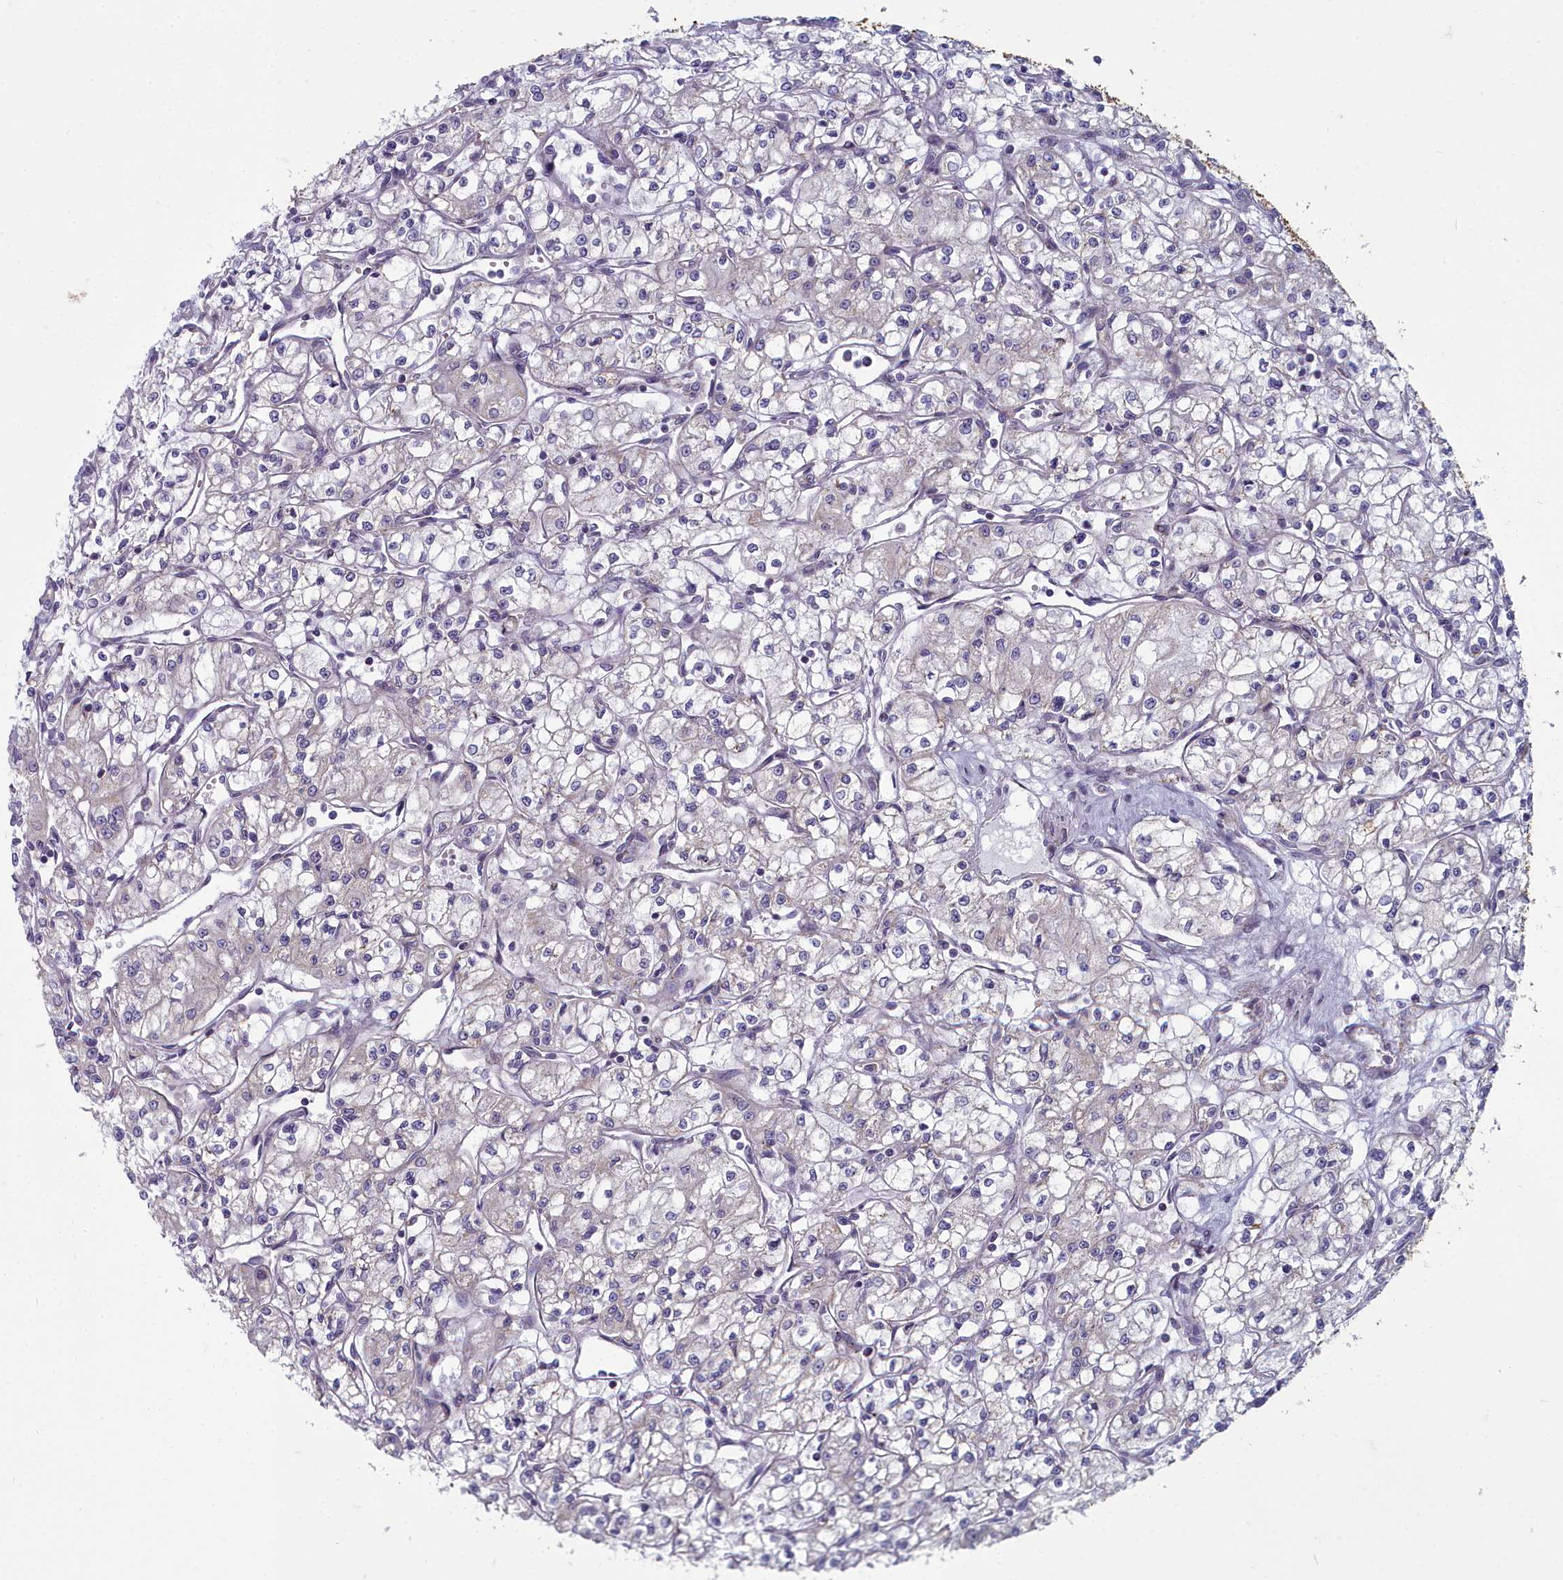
{"staining": {"intensity": "negative", "quantity": "none", "location": "none"}, "tissue": "renal cancer", "cell_type": "Tumor cells", "image_type": "cancer", "snomed": [{"axis": "morphology", "description": "Adenocarcinoma, NOS"}, {"axis": "topography", "description": "Kidney"}], "caption": "Protein analysis of adenocarcinoma (renal) exhibits no significant expression in tumor cells.", "gene": "INSYN2A", "patient": {"sex": "male", "age": 59}}